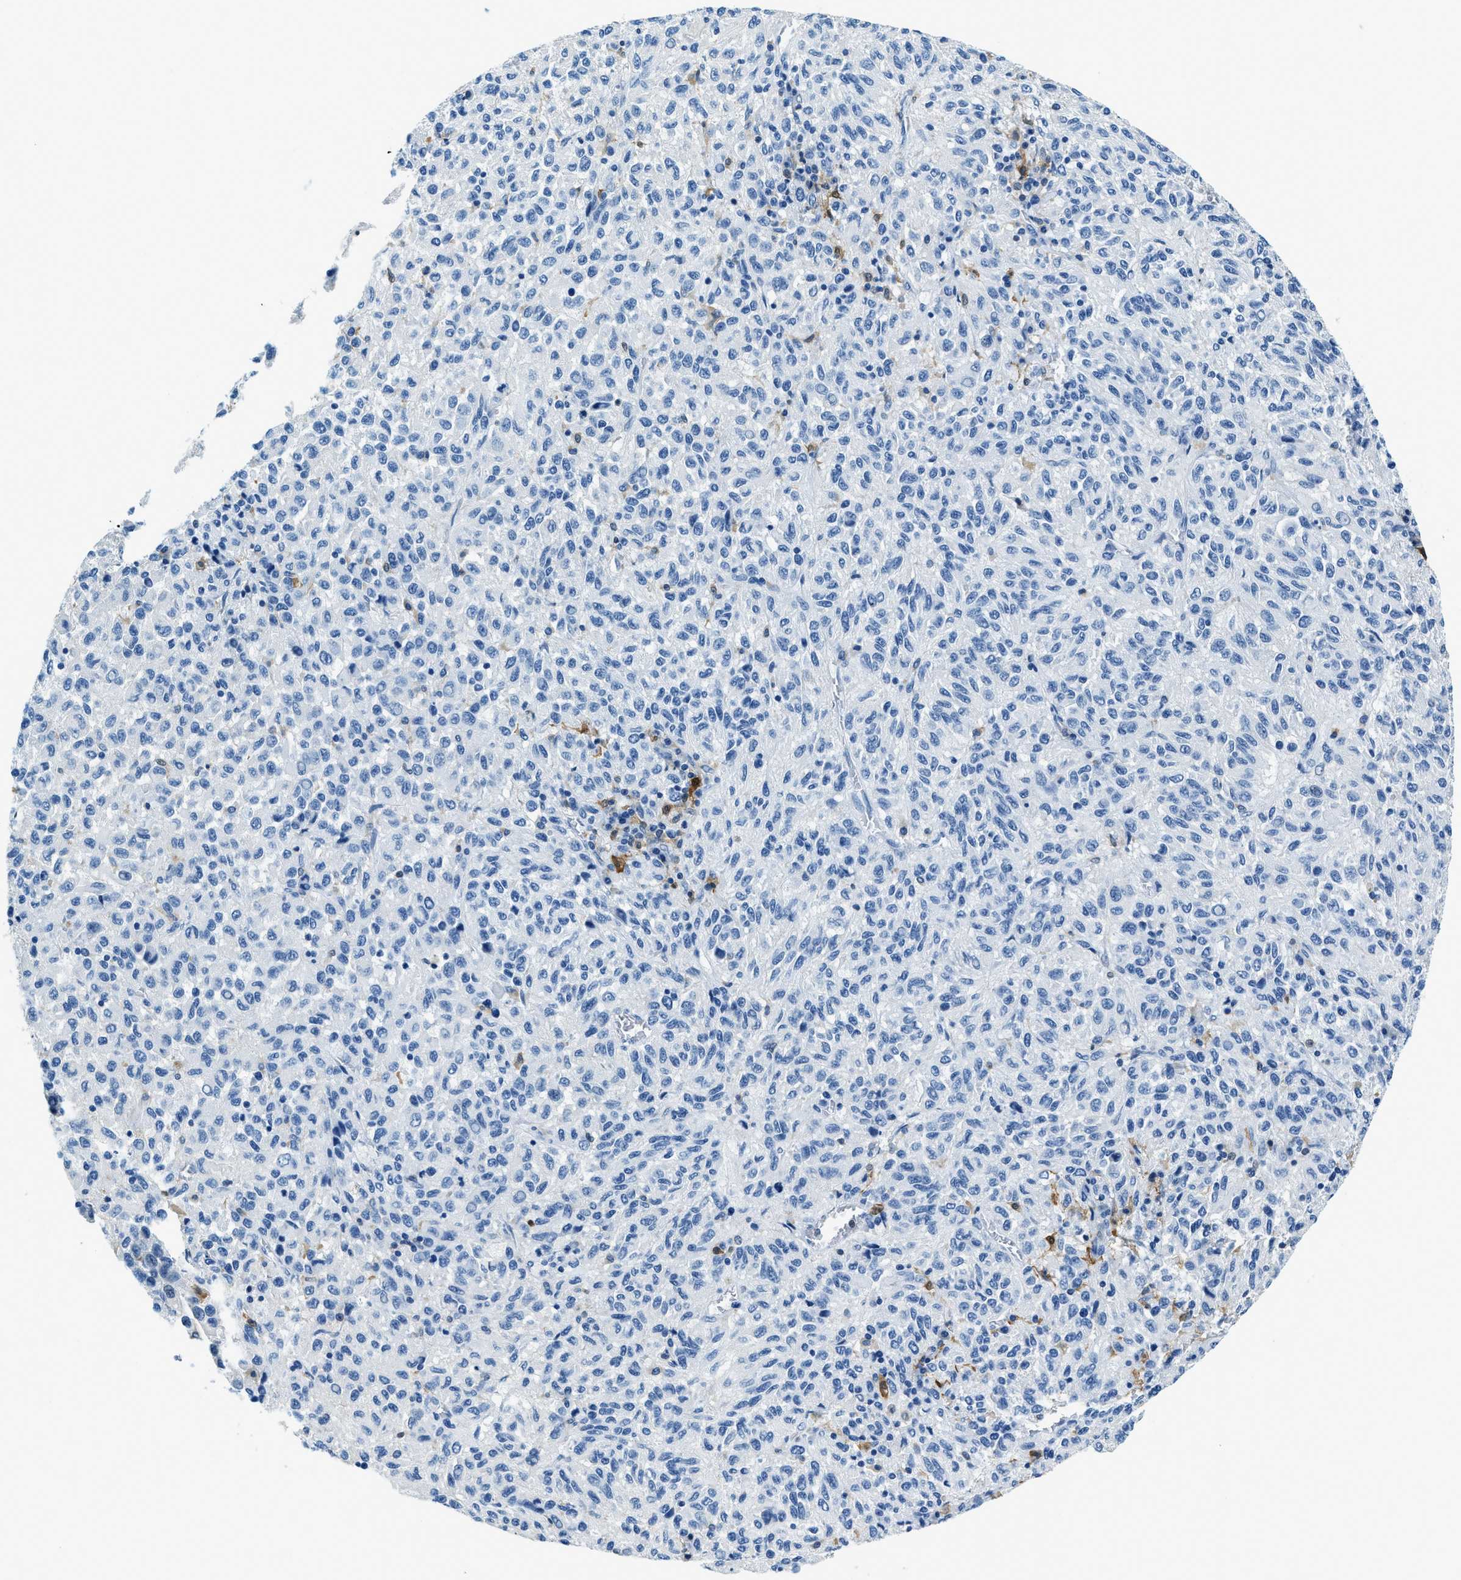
{"staining": {"intensity": "negative", "quantity": "none", "location": "none"}, "tissue": "melanoma", "cell_type": "Tumor cells", "image_type": "cancer", "snomed": [{"axis": "morphology", "description": "Malignant melanoma, Metastatic site"}, {"axis": "topography", "description": "Lung"}], "caption": "This image is of melanoma stained with immunohistochemistry to label a protein in brown with the nuclei are counter-stained blue. There is no positivity in tumor cells.", "gene": "CAPG", "patient": {"sex": "male", "age": 64}}